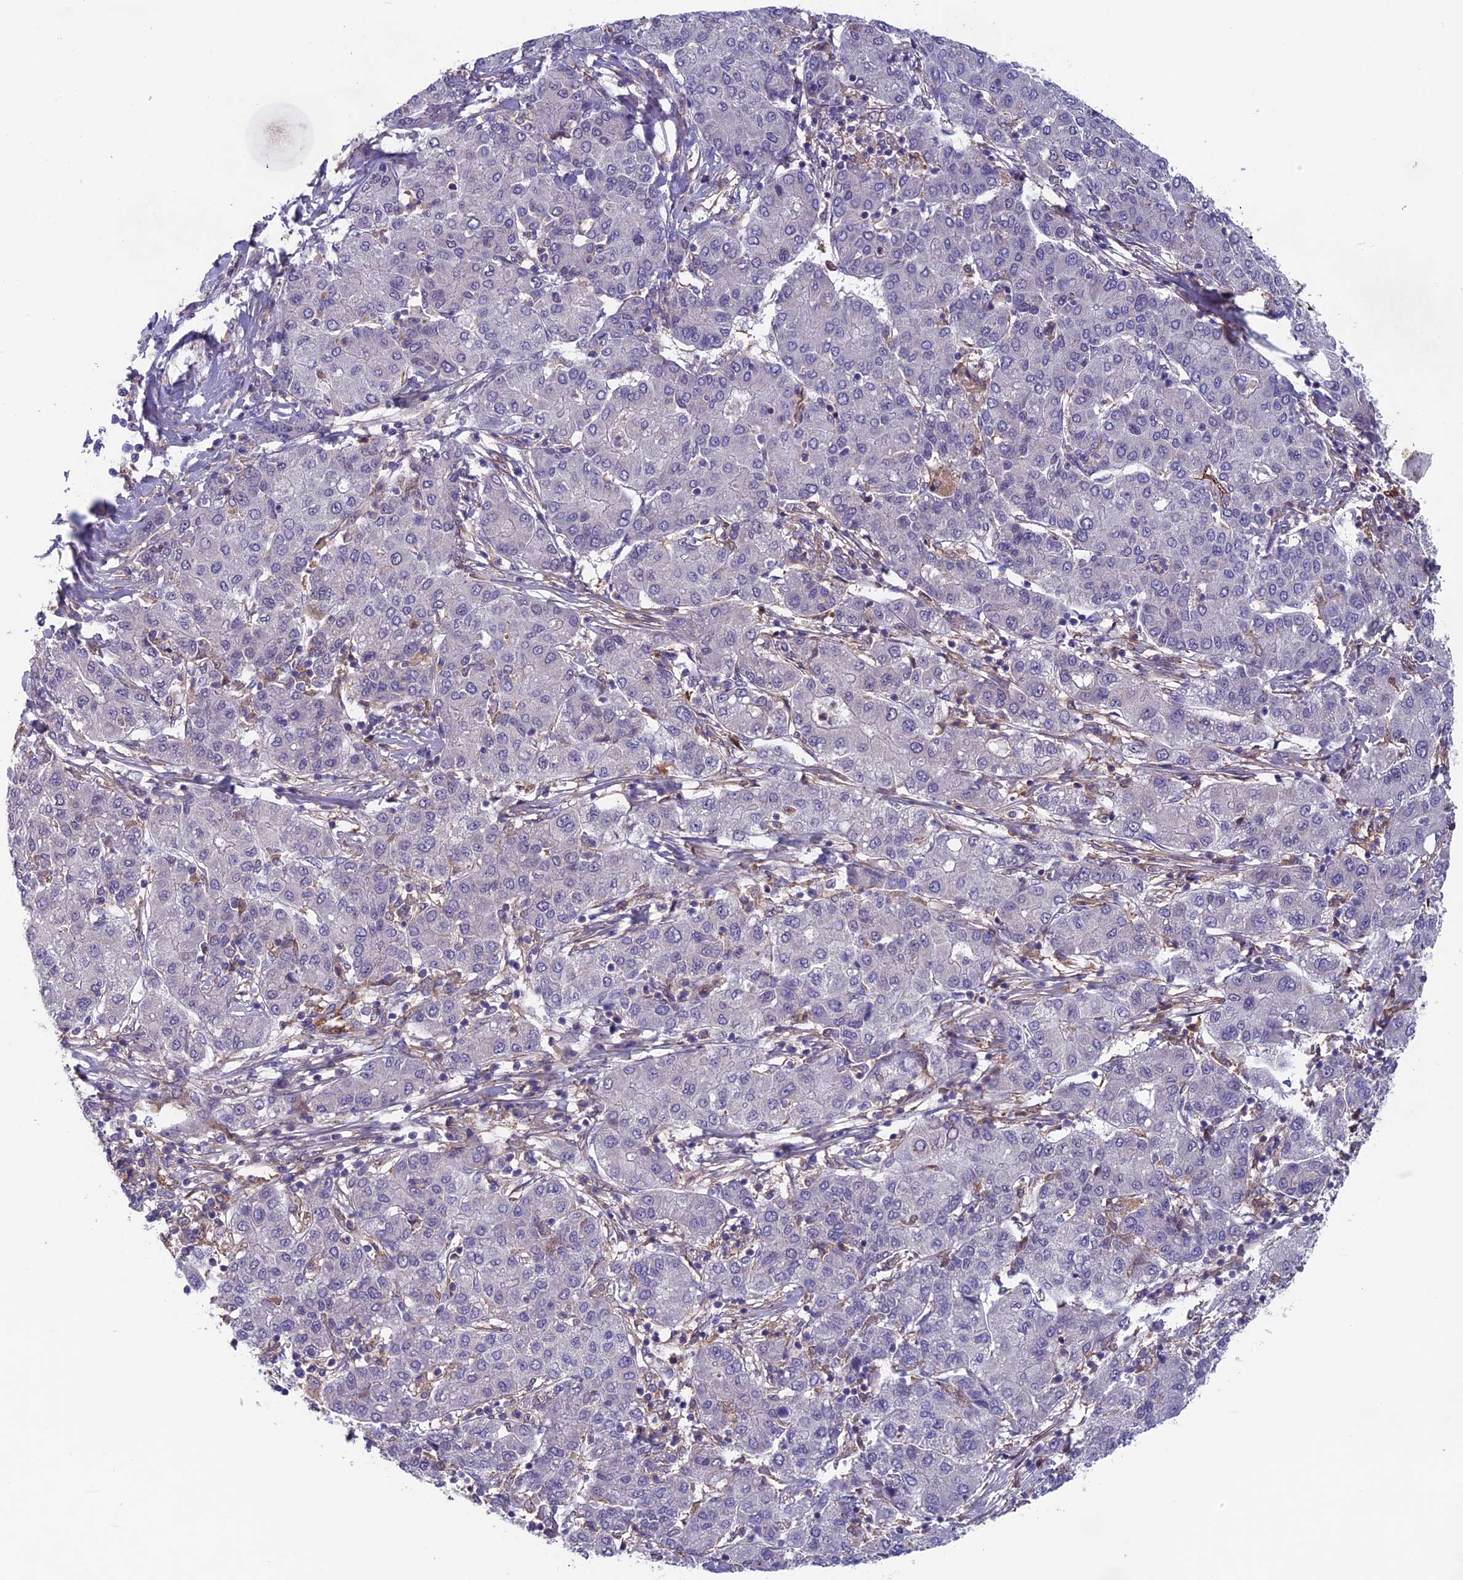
{"staining": {"intensity": "negative", "quantity": "none", "location": "none"}, "tissue": "liver cancer", "cell_type": "Tumor cells", "image_type": "cancer", "snomed": [{"axis": "morphology", "description": "Carcinoma, Hepatocellular, NOS"}, {"axis": "topography", "description": "Liver"}], "caption": "High power microscopy image of an immunohistochemistry histopathology image of hepatocellular carcinoma (liver), revealing no significant positivity in tumor cells.", "gene": "MAST2", "patient": {"sex": "male", "age": 65}}